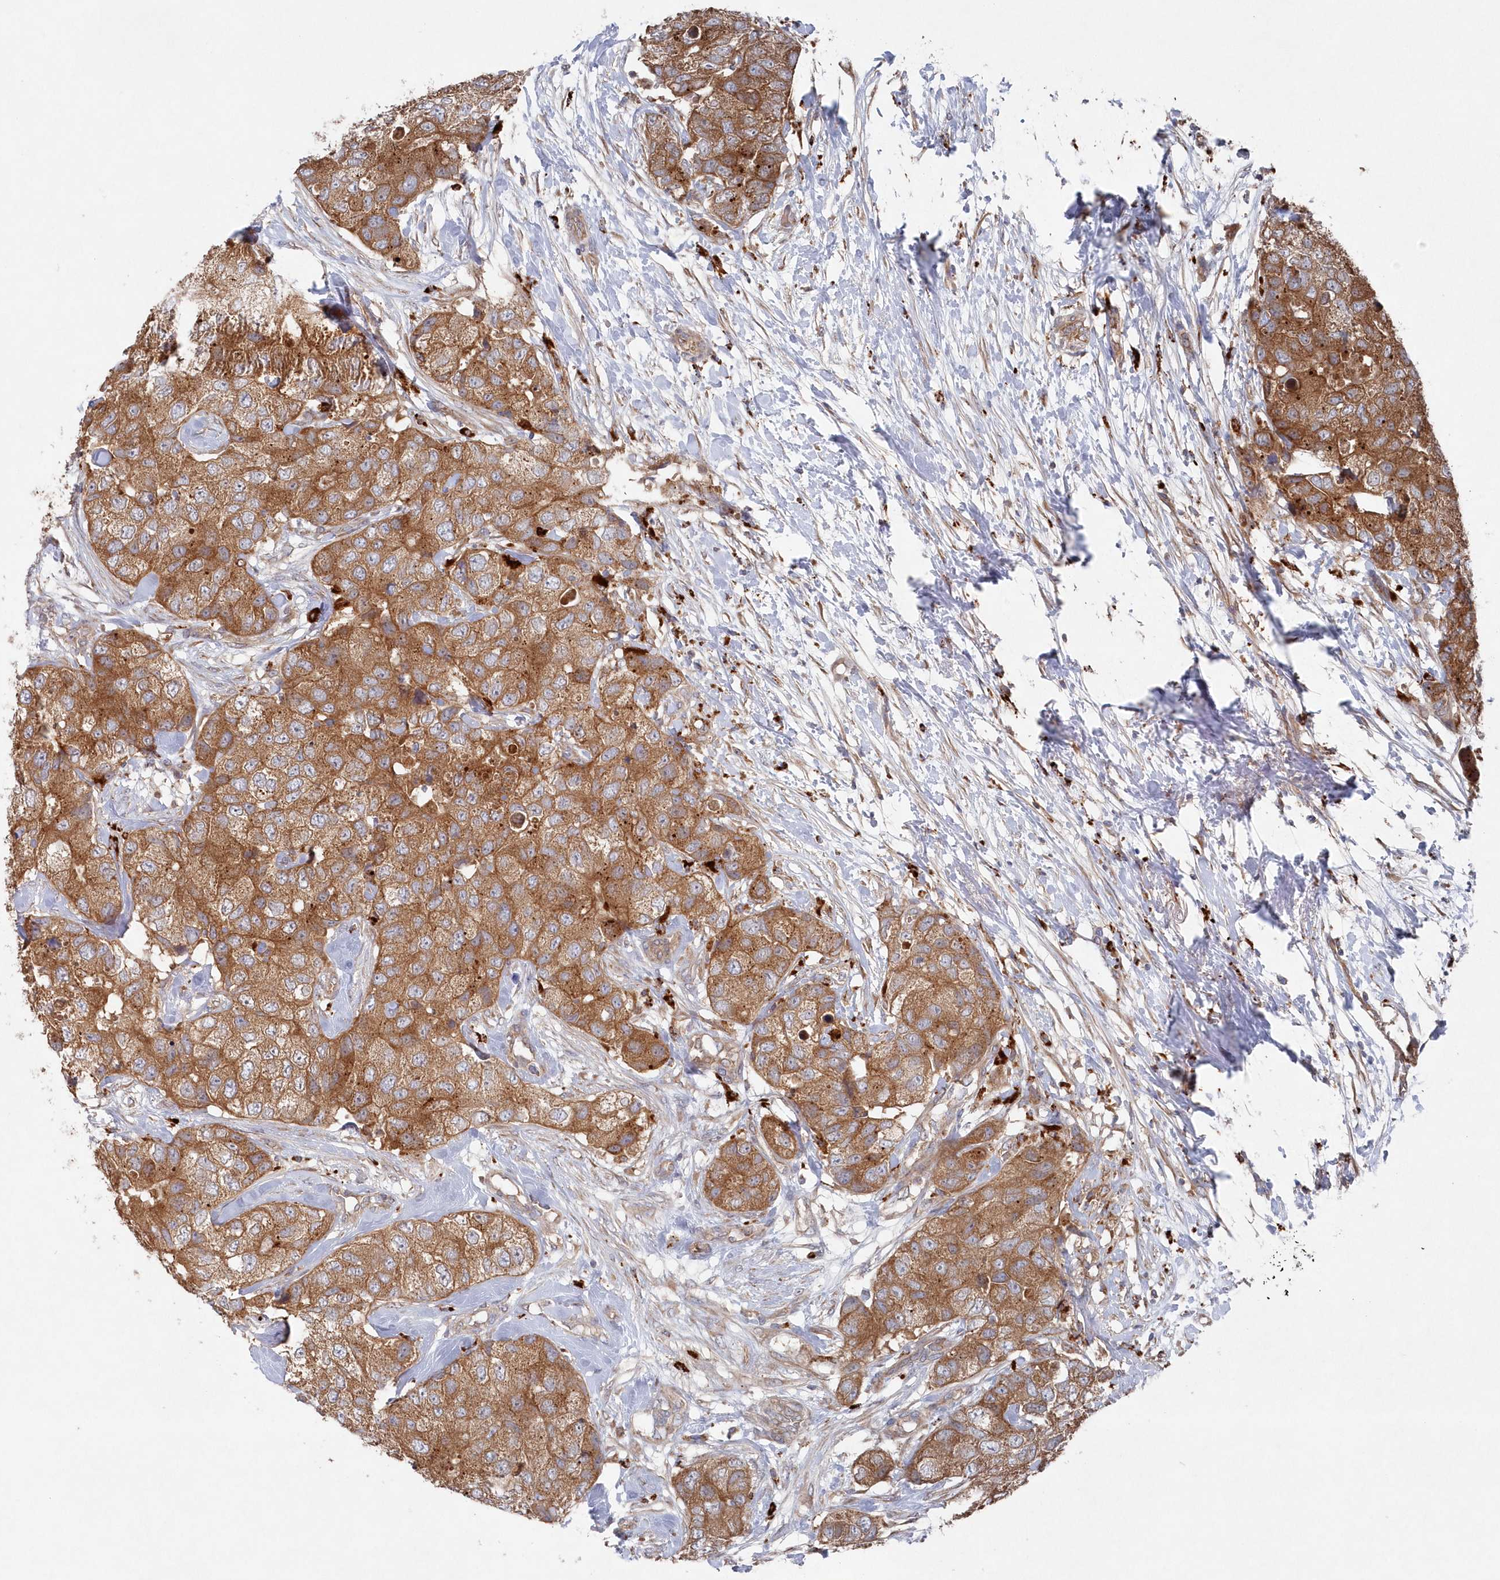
{"staining": {"intensity": "moderate", "quantity": ">75%", "location": "cytoplasmic/membranous"}, "tissue": "breast cancer", "cell_type": "Tumor cells", "image_type": "cancer", "snomed": [{"axis": "morphology", "description": "Duct carcinoma"}, {"axis": "topography", "description": "Breast"}], "caption": "Human breast infiltrating ductal carcinoma stained for a protein (brown) displays moderate cytoplasmic/membranous positive expression in about >75% of tumor cells.", "gene": "ASNSD1", "patient": {"sex": "female", "age": 62}}